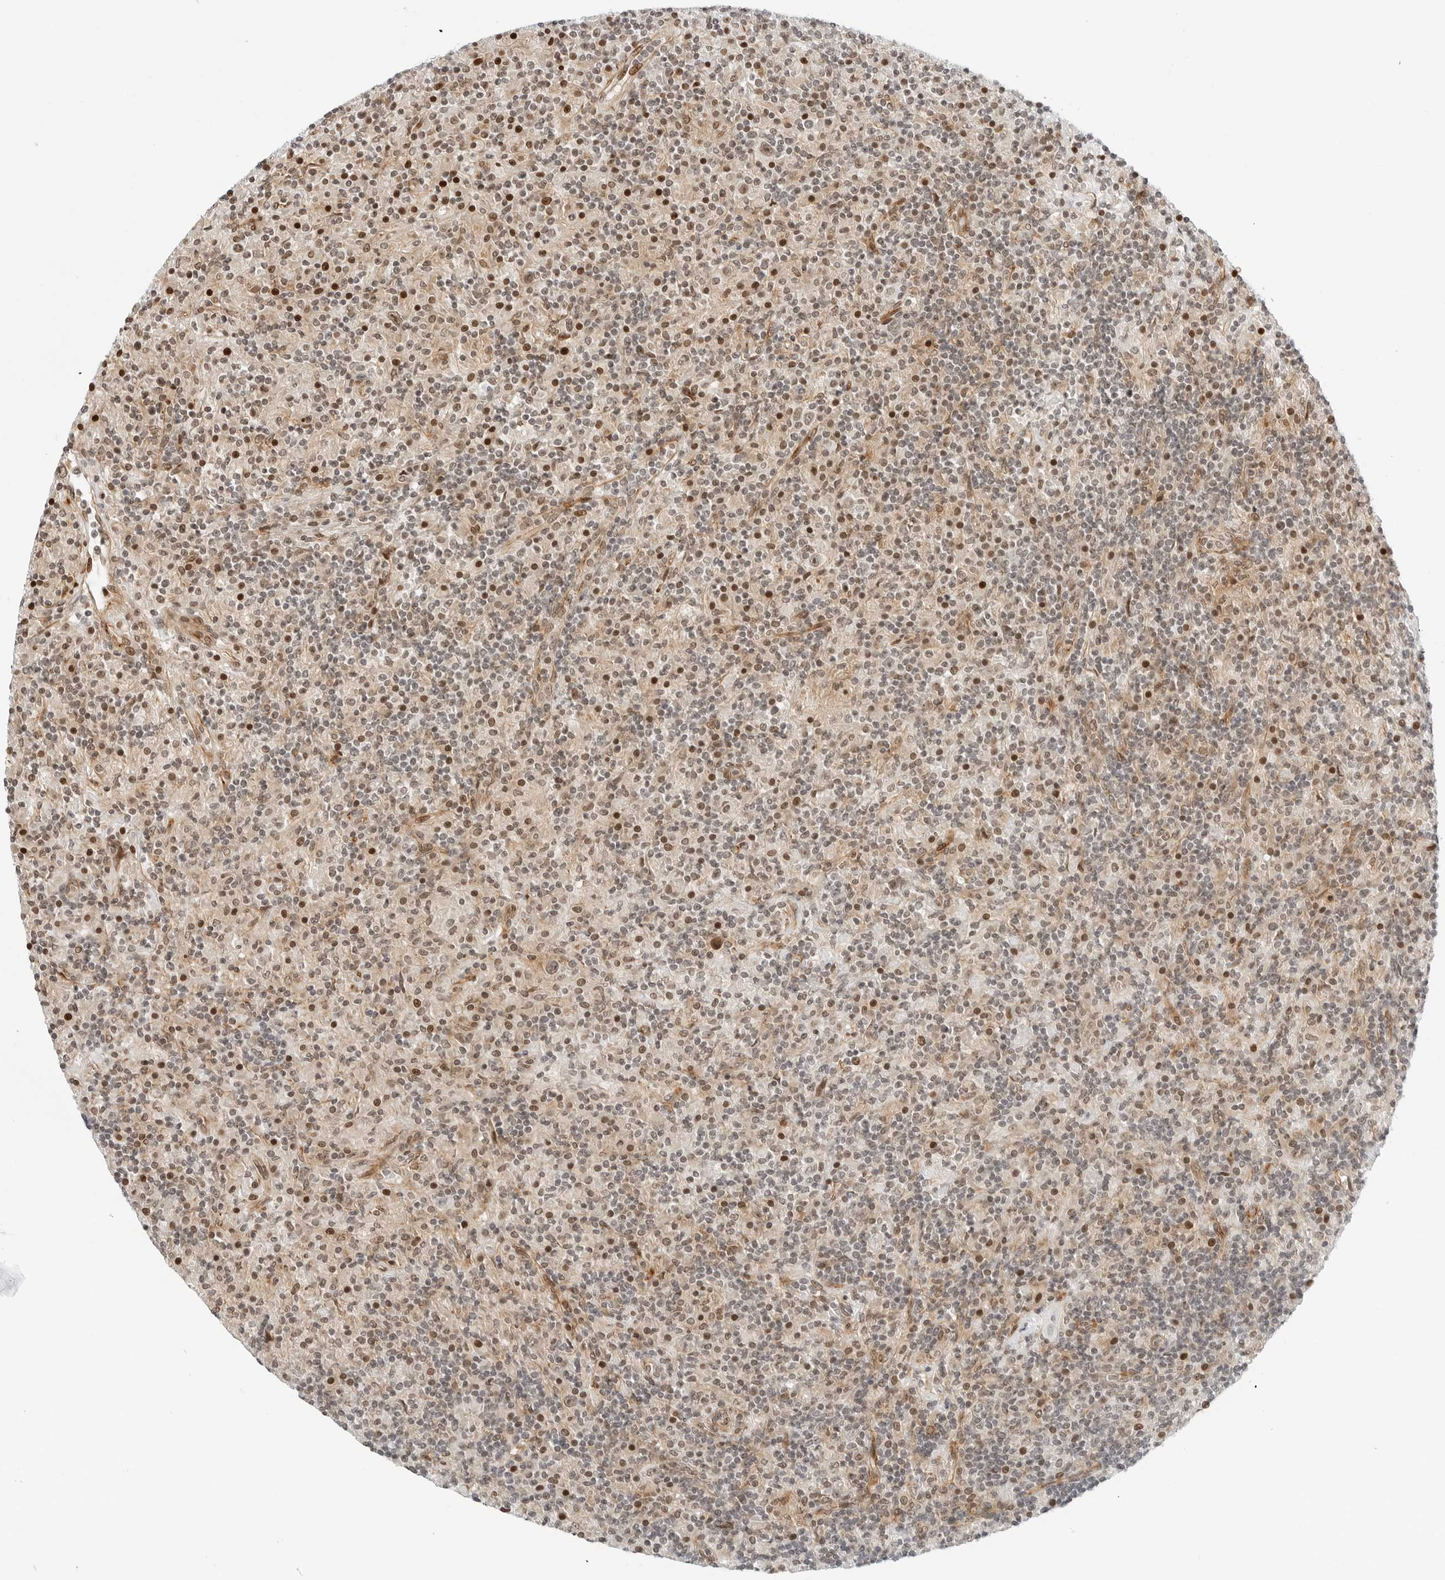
{"staining": {"intensity": "weak", "quantity": ">75%", "location": "nuclear"}, "tissue": "lymphoma", "cell_type": "Tumor cells", "image_type": "cancer", "snomed": [{"axis": "morphology", "description": "Hodgkin's disease, NOS"}, {"axis": "topography", "description": "Lymph node"}], "caption": "Protein staining by immunohistochemistry (IHC) reveals weak nuclear positivity in approximately >75% of tumor cells in Hodgkin's disease.", "gene": "ZNF613", "patient": {"sex": "male", "age": 70}}